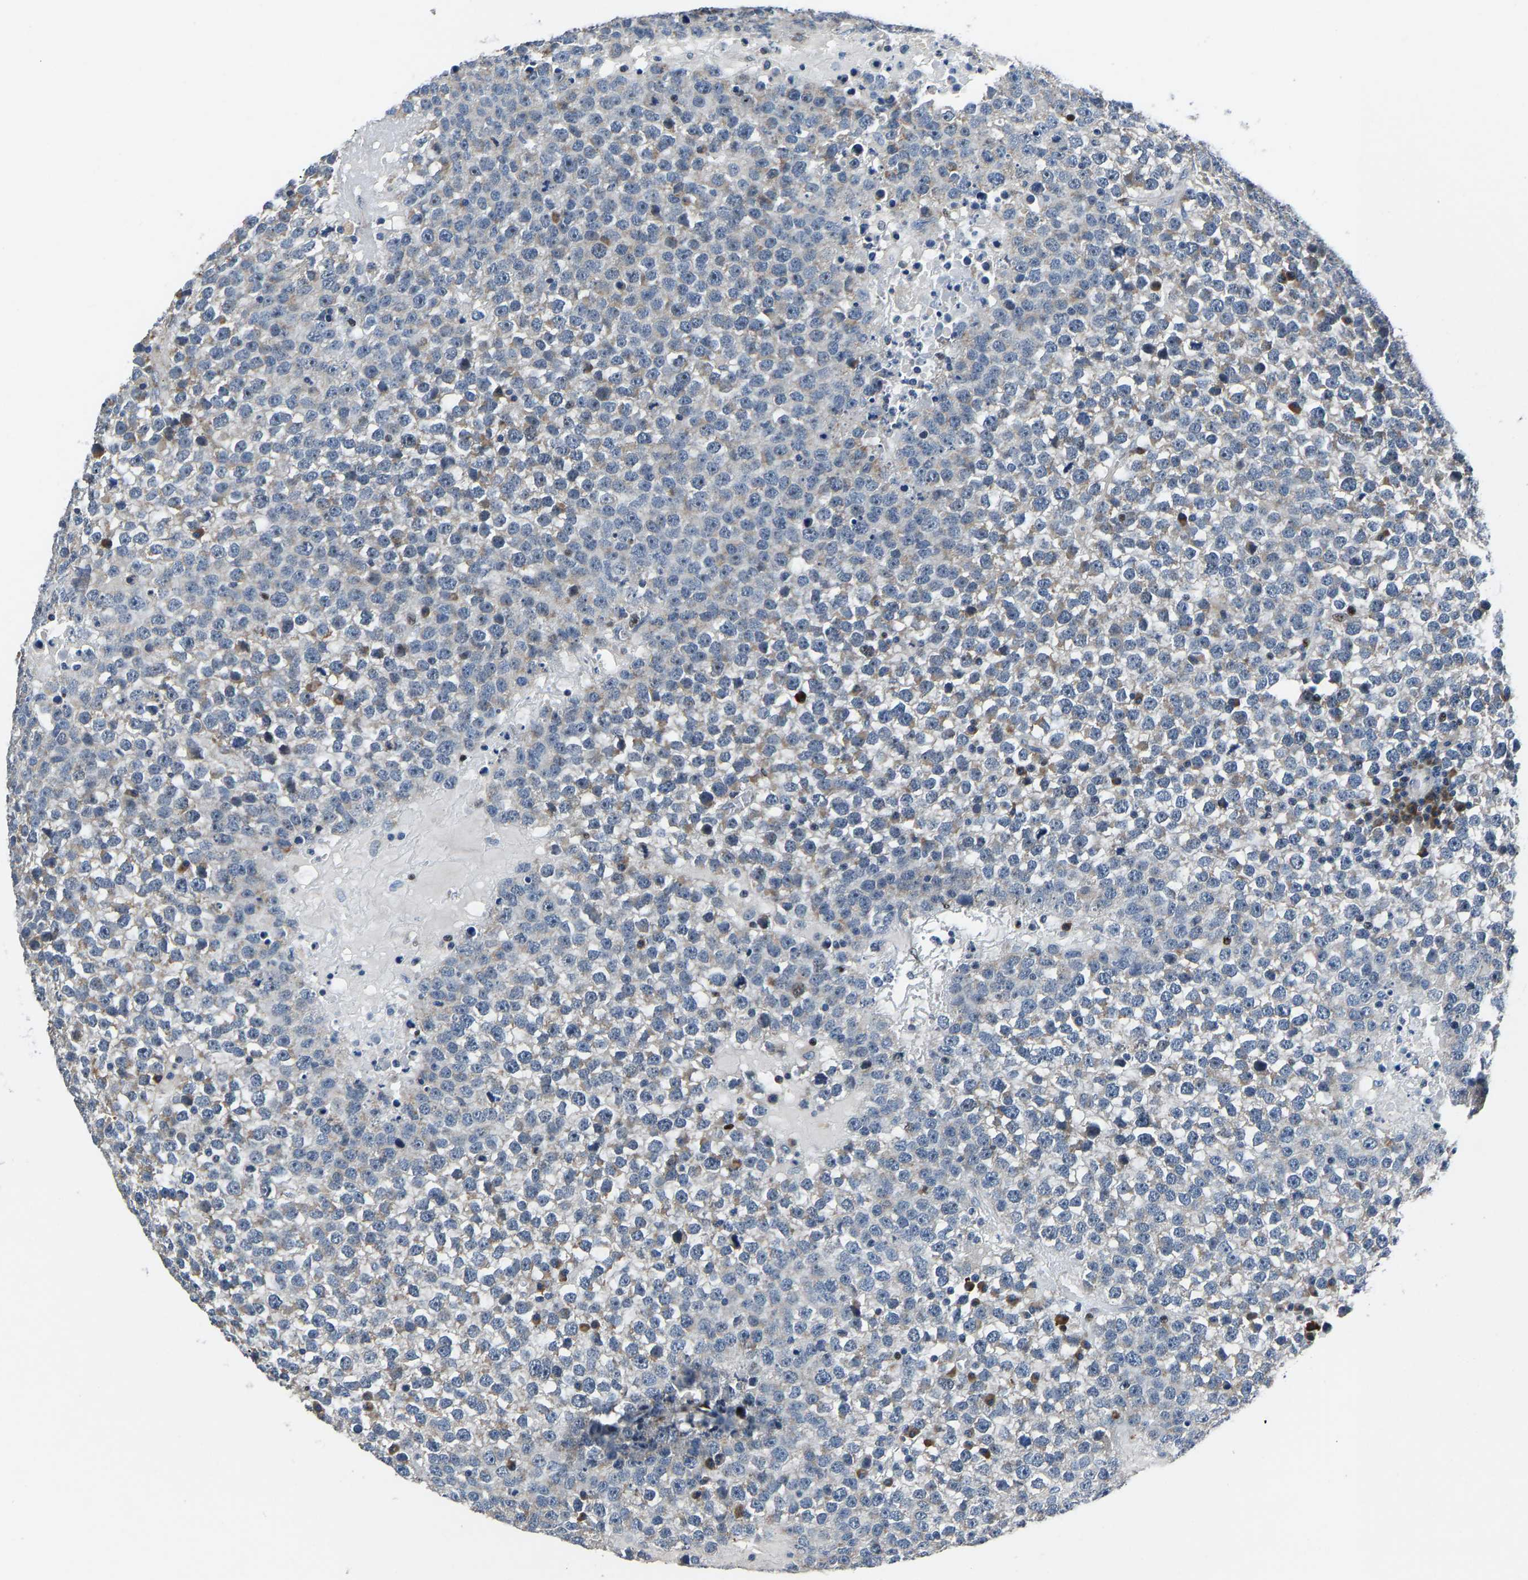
{"staining": {"intensity": "moderate", "quantity": "<25%", "location": "cytoplasmic/membranous"}, "tissue": "testis cancer", "cell_type": "Tumor cells", "image_type": "cancer", "snomed": [{"axis": "morphology", "description": "Seminoma, NOS"}, {"axis": "topography", "description": "Testis"}], "caption": "Immunohistochemistry (IHC) histopathology image of human testis cancer stained for a protein (brown), which reveals low levels of moderate cytoplasmic/membranous staining in approximately <25% of tumor cells.", "gene": "EGR1", "patient": {"sex": "male", "age": 65}}